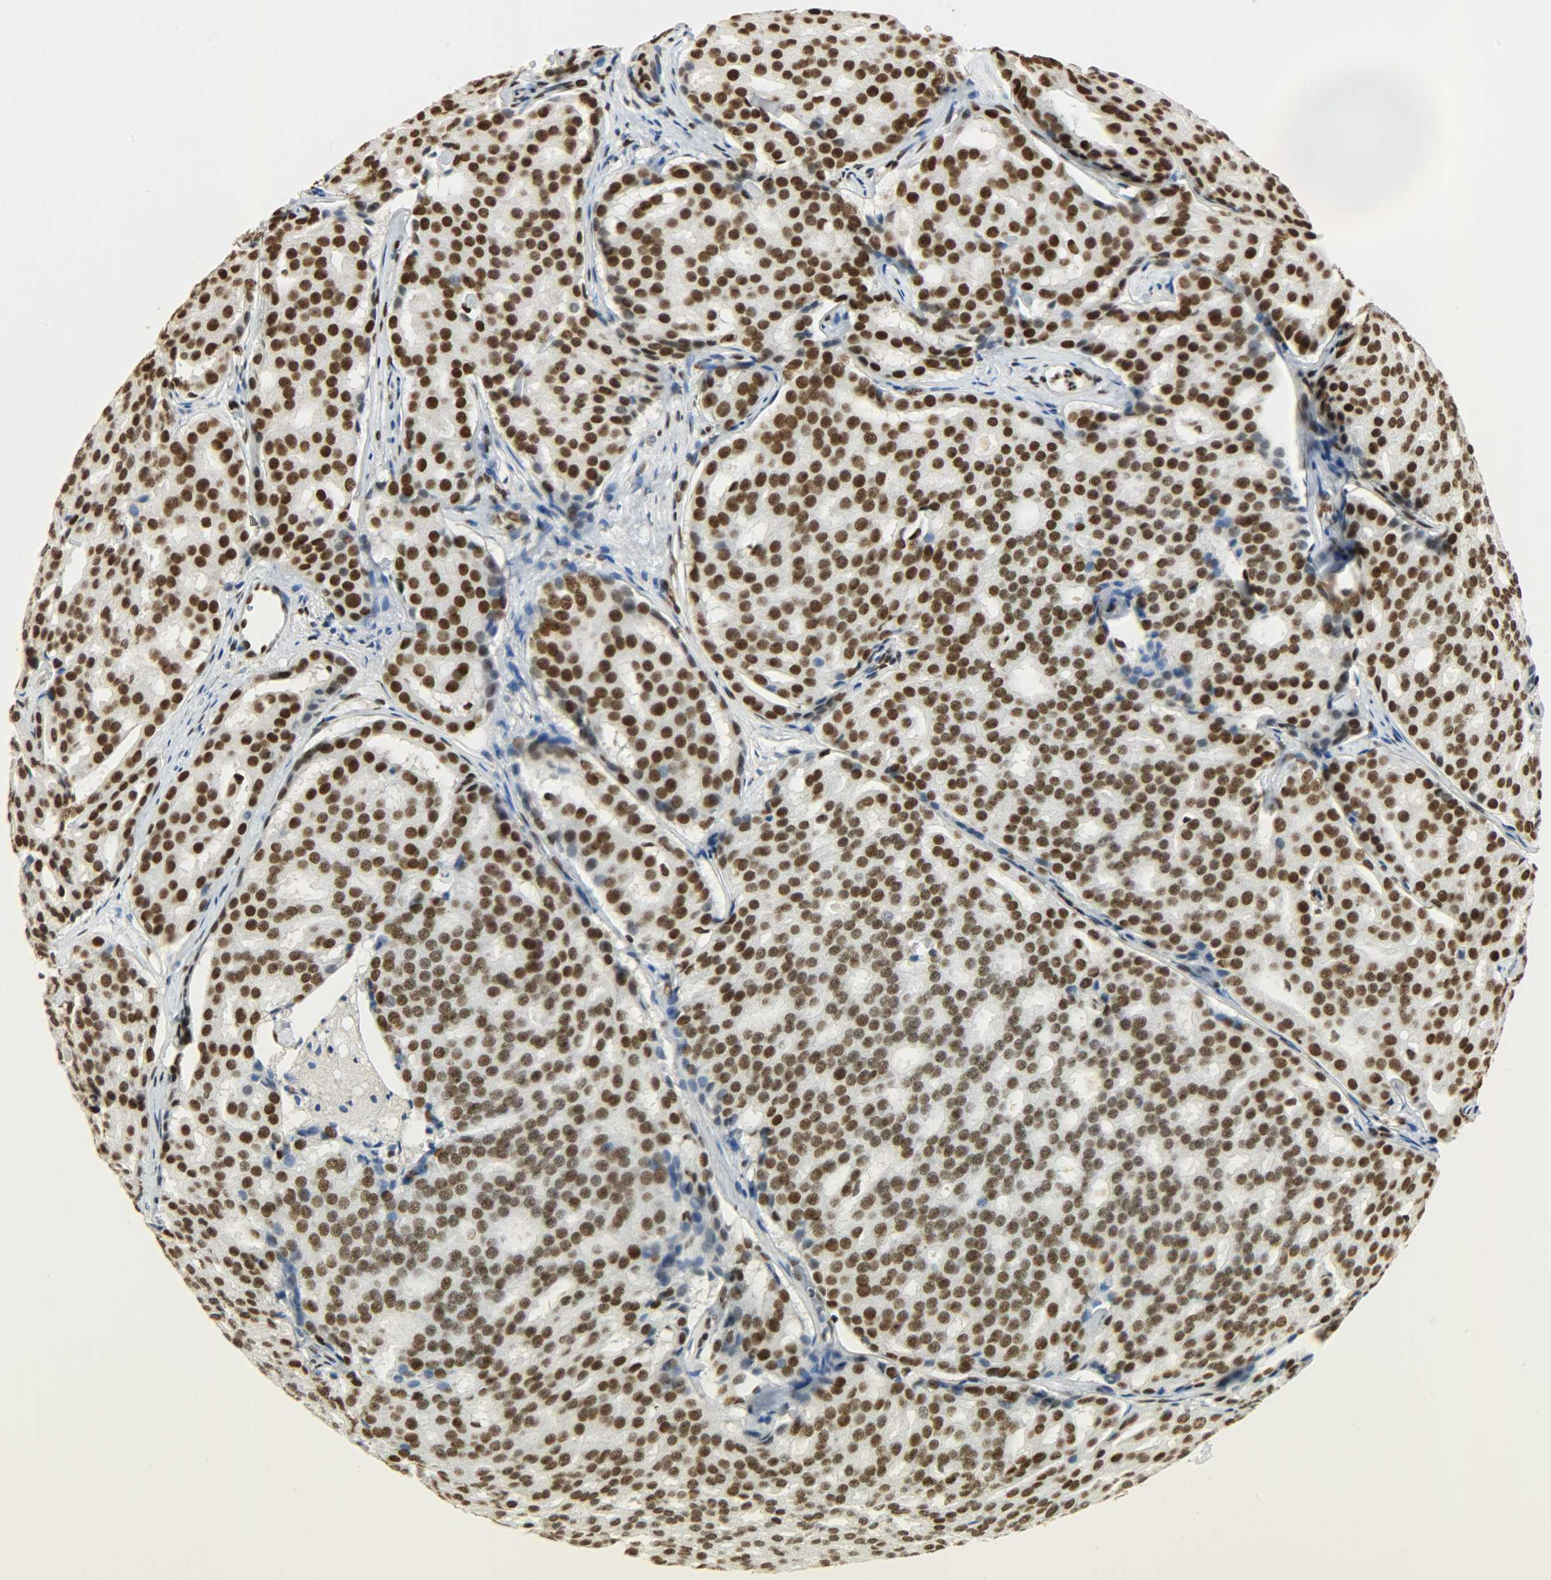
{"staining": {"intensity": "strong", "quantity": ">75%", "location": "nuclear"}, "tissue": "prostate cancer", "cell_type": "Tumor cells", "image_type": "cancer", "snomed": [{"axis": "morphology", "description": "Adenocarcinoma, High grade"}, {"axis": "topography", "description": "Prostate"}], "caption": "Immunohistochemical staining of adenocarcinoma (high-grade) (prostate) demonstrates high levels of strong nuclear protein staining in approximately >75% of tumor cells.", "gene": "KHDRBS1", "patient": {"sex": "male", "age": 64}}